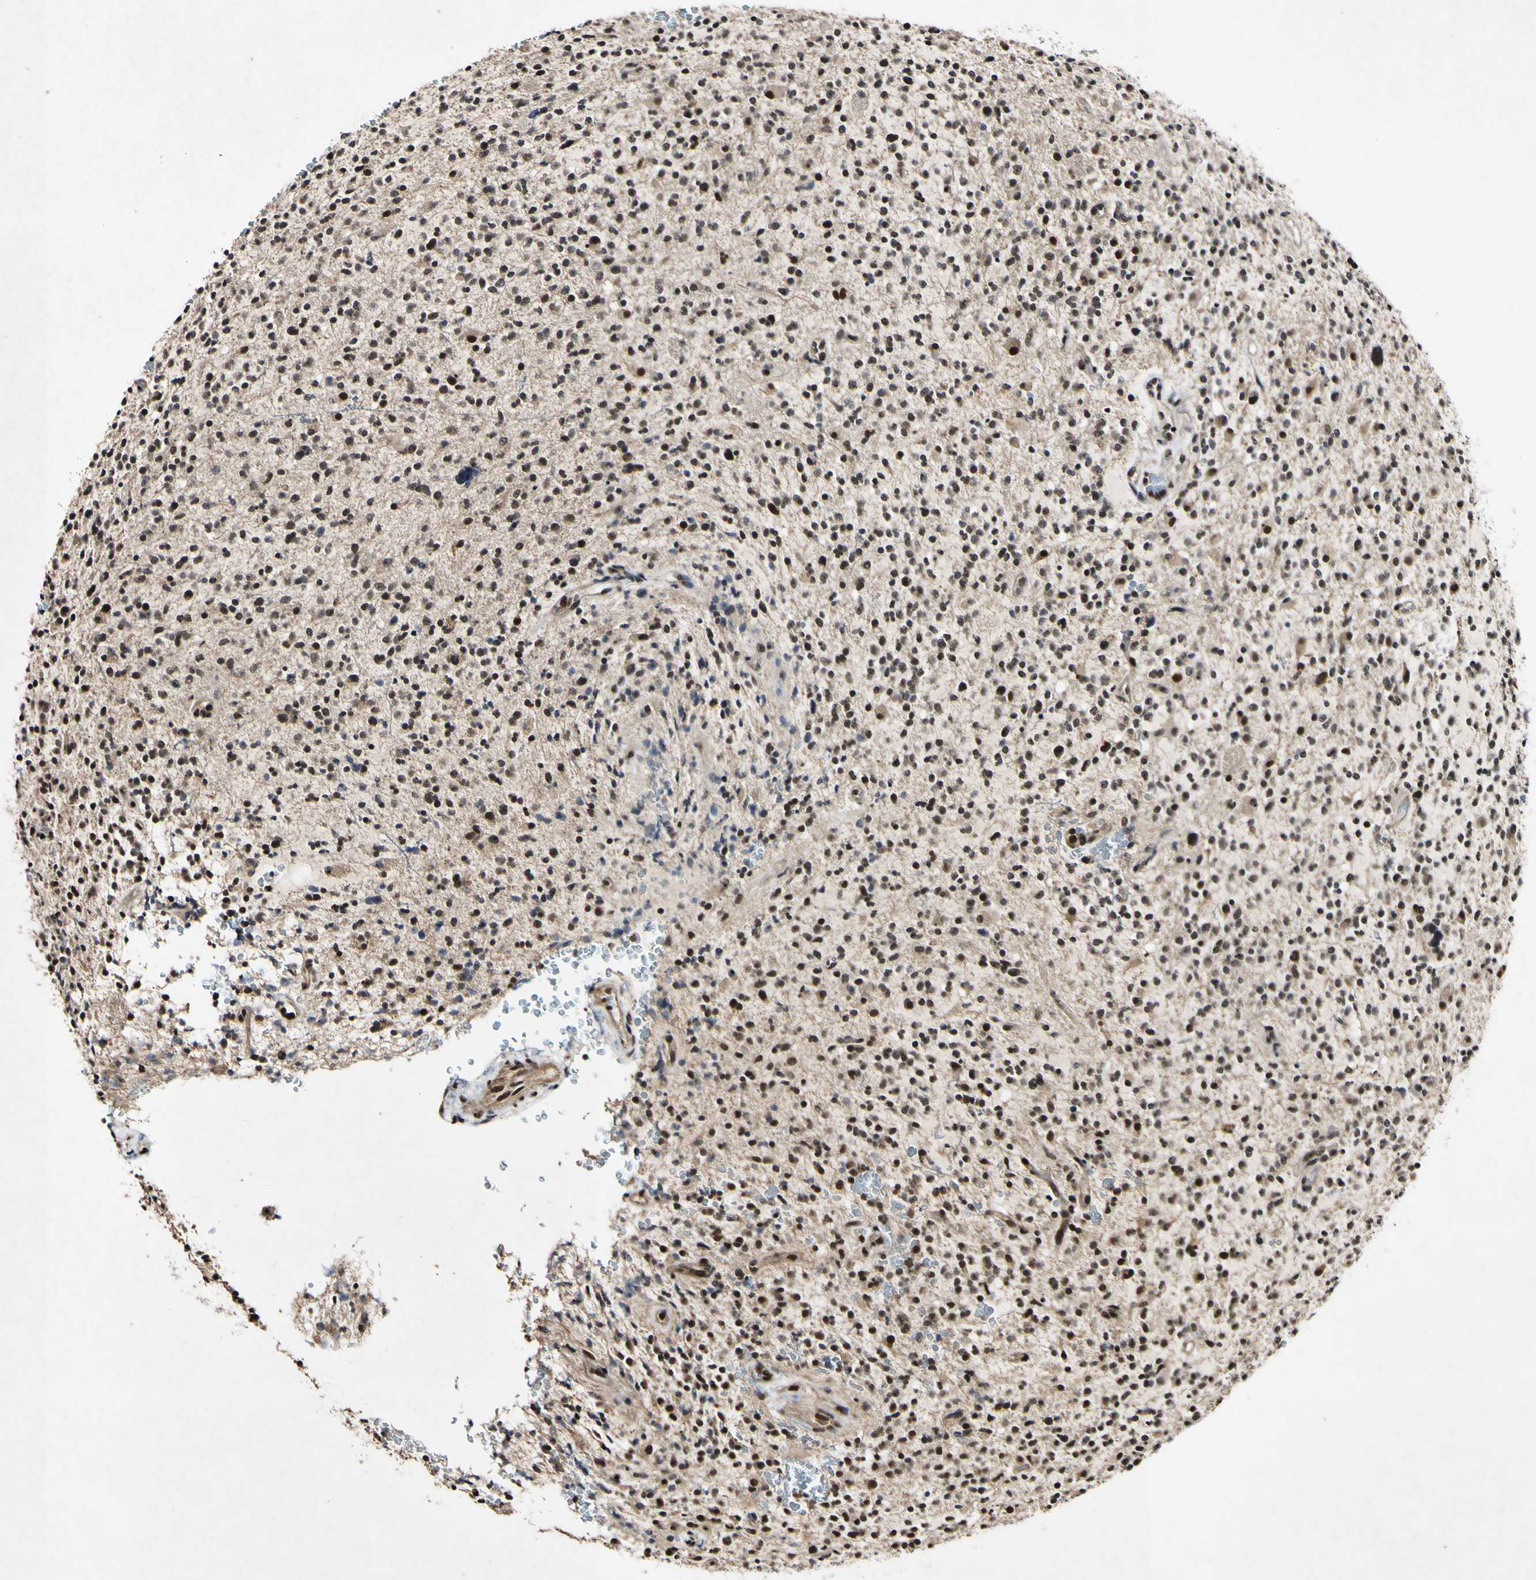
{"staining": {"intensity": "strong", "quantity": ">75%", "location": "nuclear"}, "tissue": "glioma", "cell_type": "Tumor cells", "image_type": "cancer", "snomed": [{"axis": "morphology", "description": "Glioma, malignant, High grade"}, {"axis": "topography", "description": "Brain"}], "caption": "A high amount of strong nuclear expression is identified in about >75% of tumor cells in glioma tissue.", "gene": "POLR2F", "patient": {"sex": "male", "age": 48}}